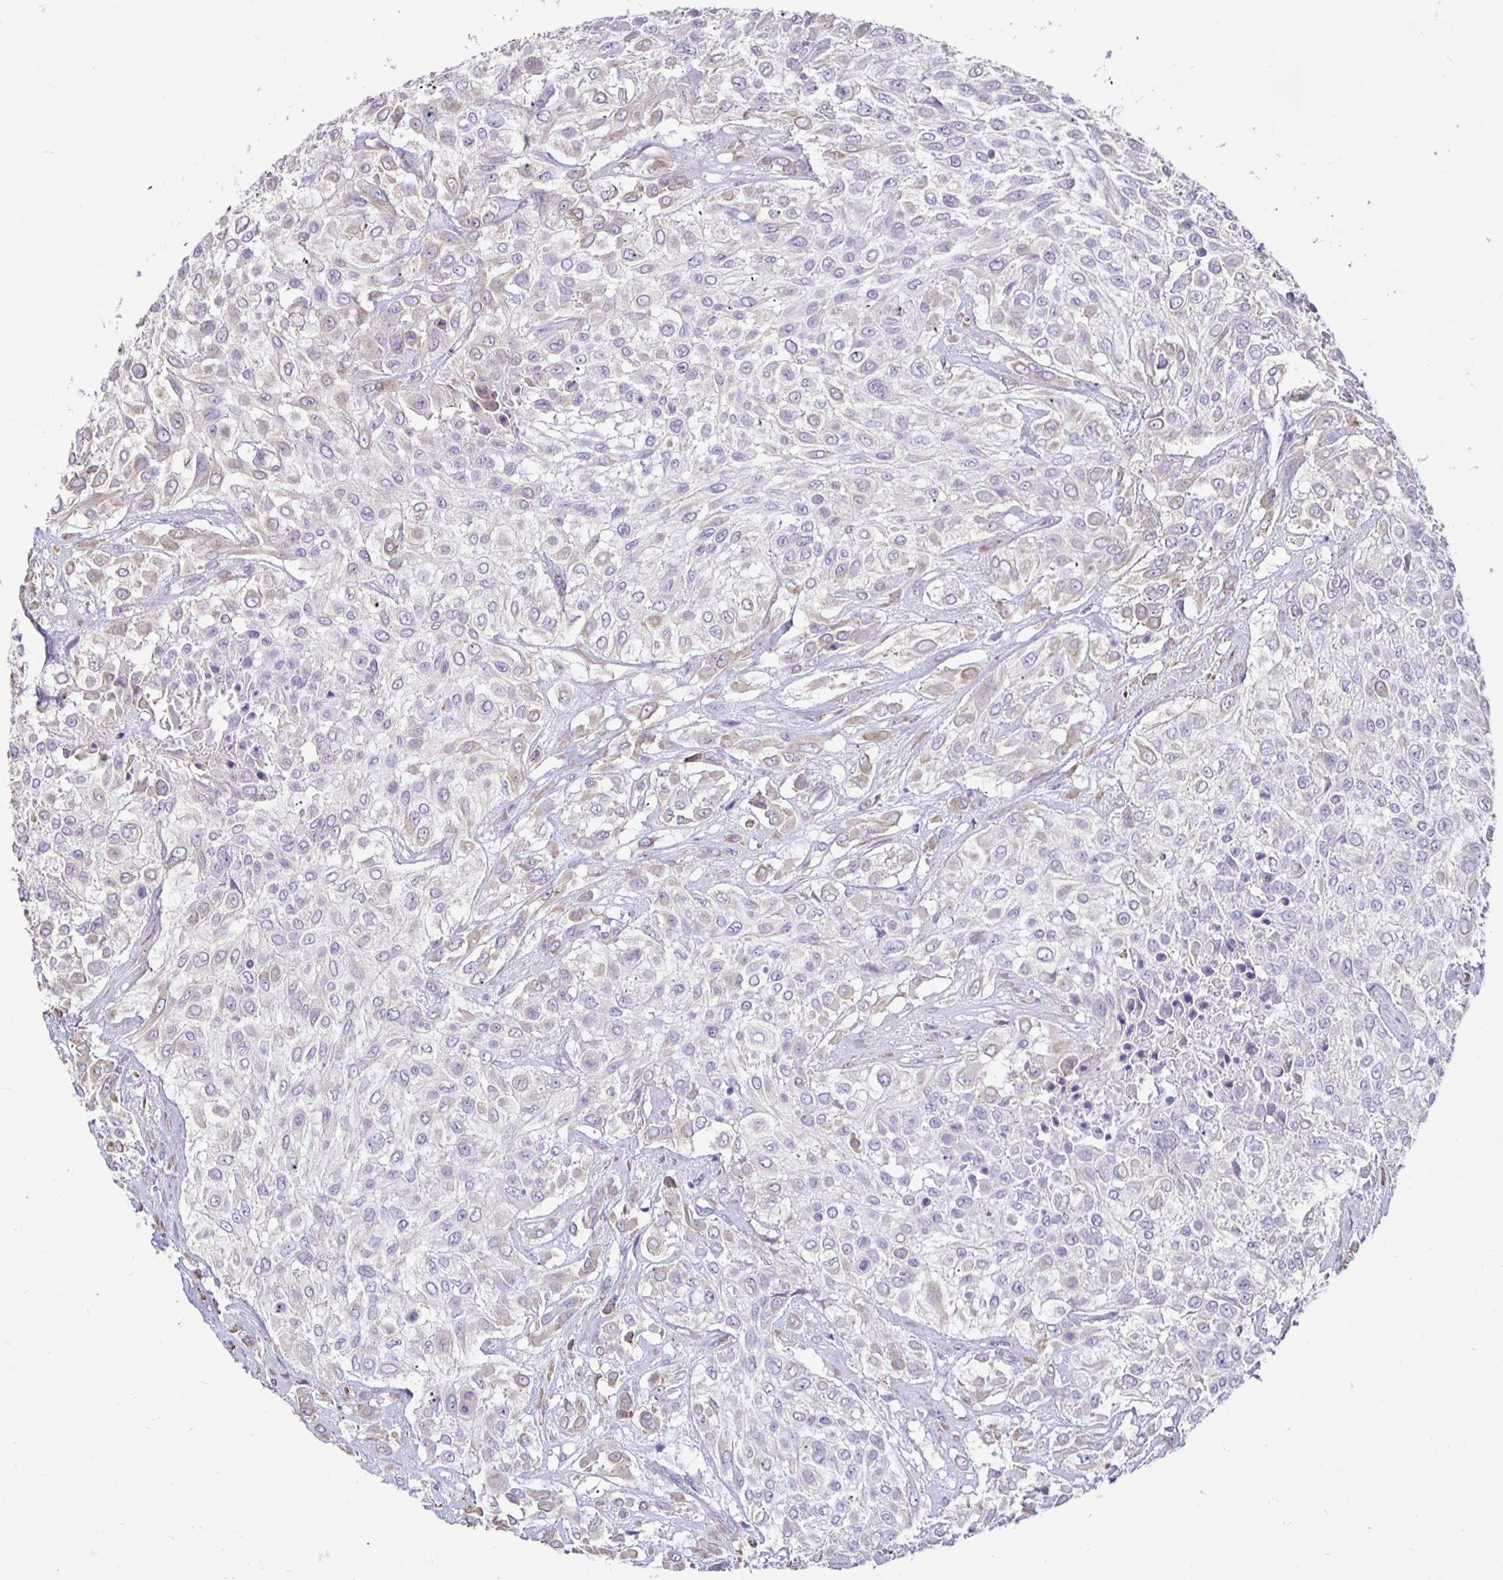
{"staining": {"intensity": "negative", "quantity": "none", "location": "none"}, "tissue": "urothelial cancer", "cell_type": "Tumor cells", "image_type": "cancer", "snomed": [{"axis": "morphology", "description": "Urothelial carcinoma, High grade"}, {"axis": "topography", "description": "Urinary bladder"}], "caption": "The immunohistochemistry photomicrograph has no significant expression in tumor cells of urothelial cancer tissue. (DAB (3,3'-diaminobenzidine) IHC with hematoxylin counter stain).", "gene": "DNAI2", "patient": {"sex": "male", "age": 57}}